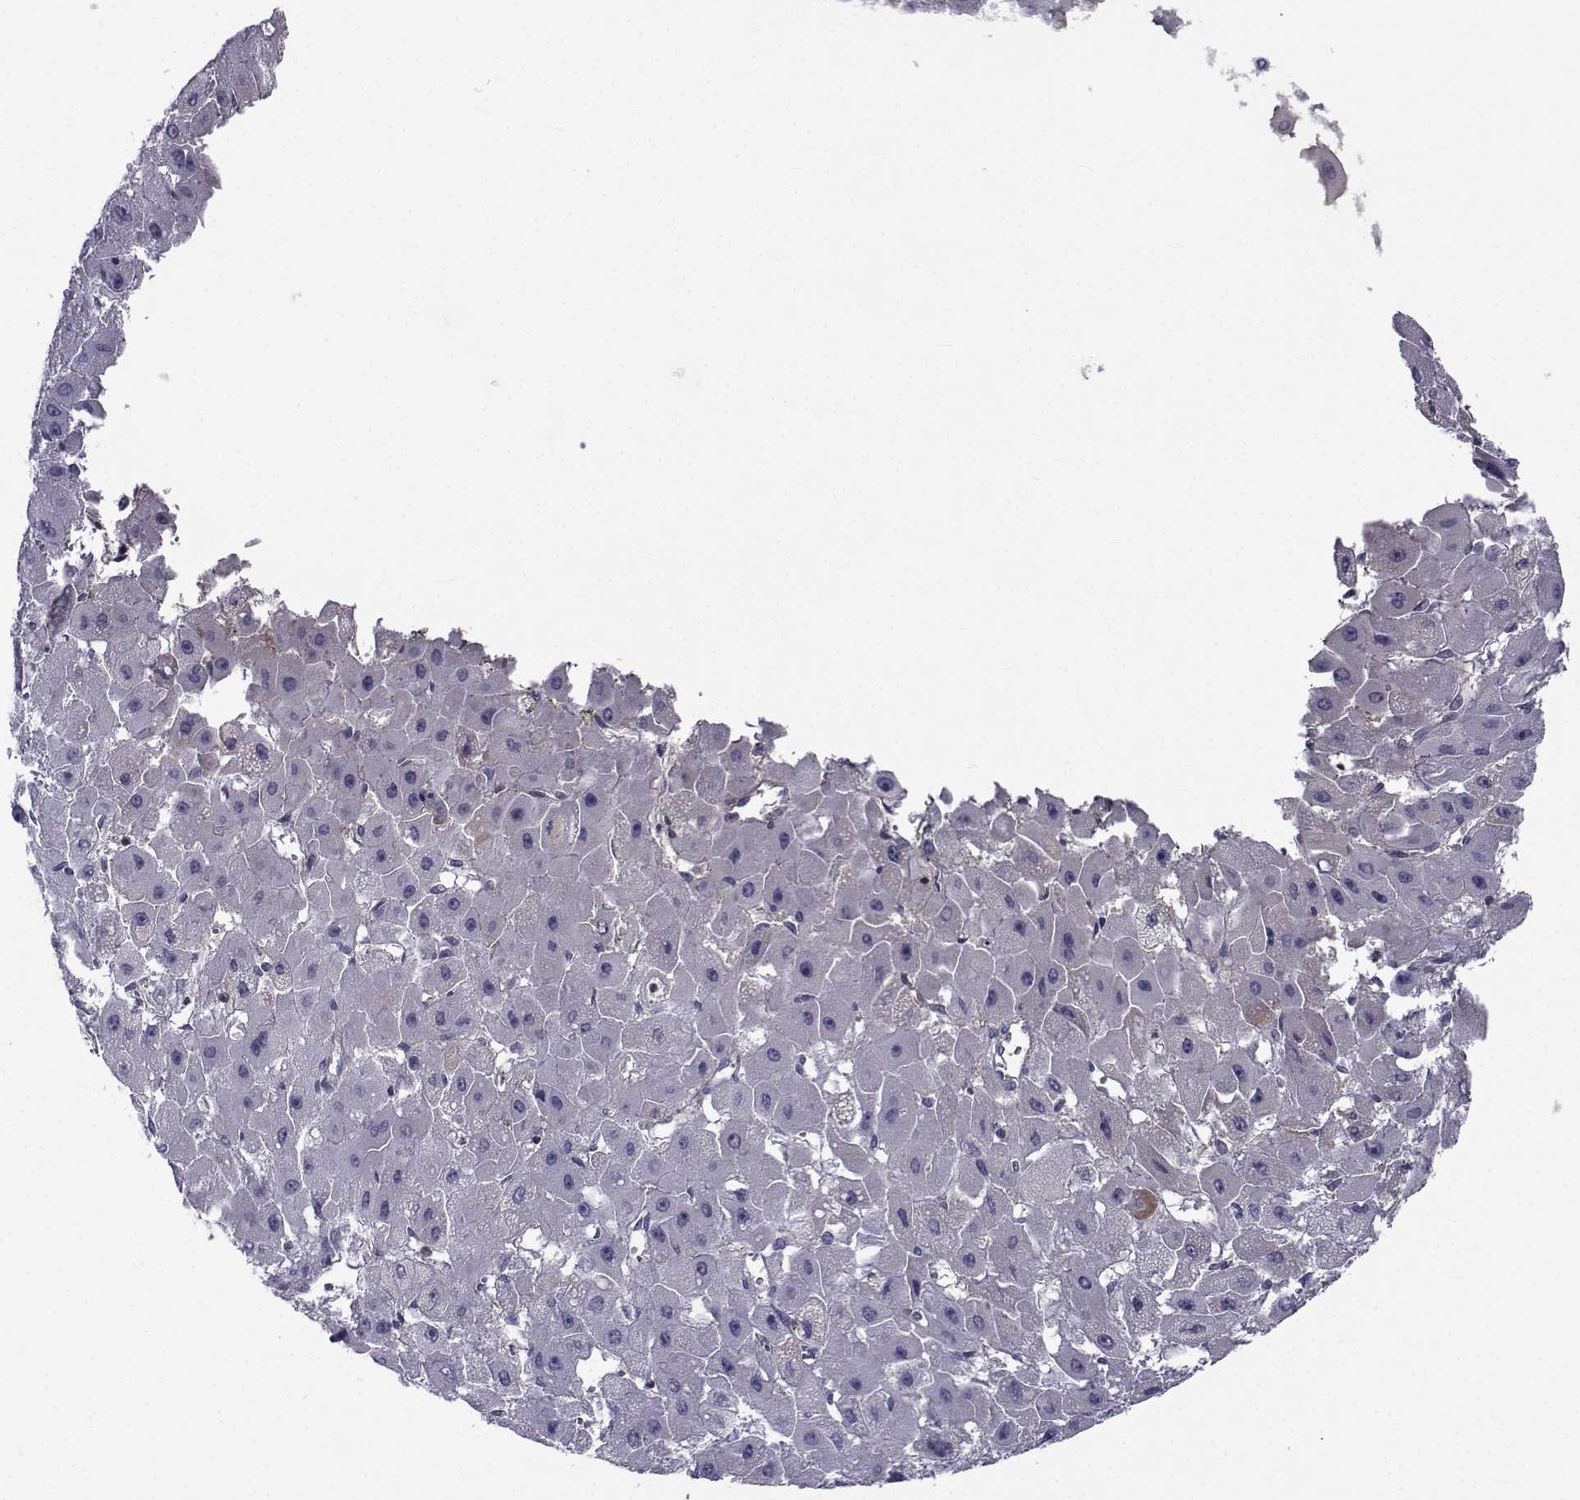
{"staining": {"intensity": "negative", "quantity": "none", "location": "none"}, "tissue": "liver cancer", "cell_type": "Tumor cells", "image_type": "cancer", "snomed": [{"axis": "morphology", "description": "Carcinoma, Hepatocellular, NOS"}, {"axis": "topography", "description": "Liver"}], "caption": "Tumor cells are negative for brown protein staining in liver cancer (hepatocellular carcinoma).", "gene": "FDXR", "patient": {"sex": "female", "age": 25}}